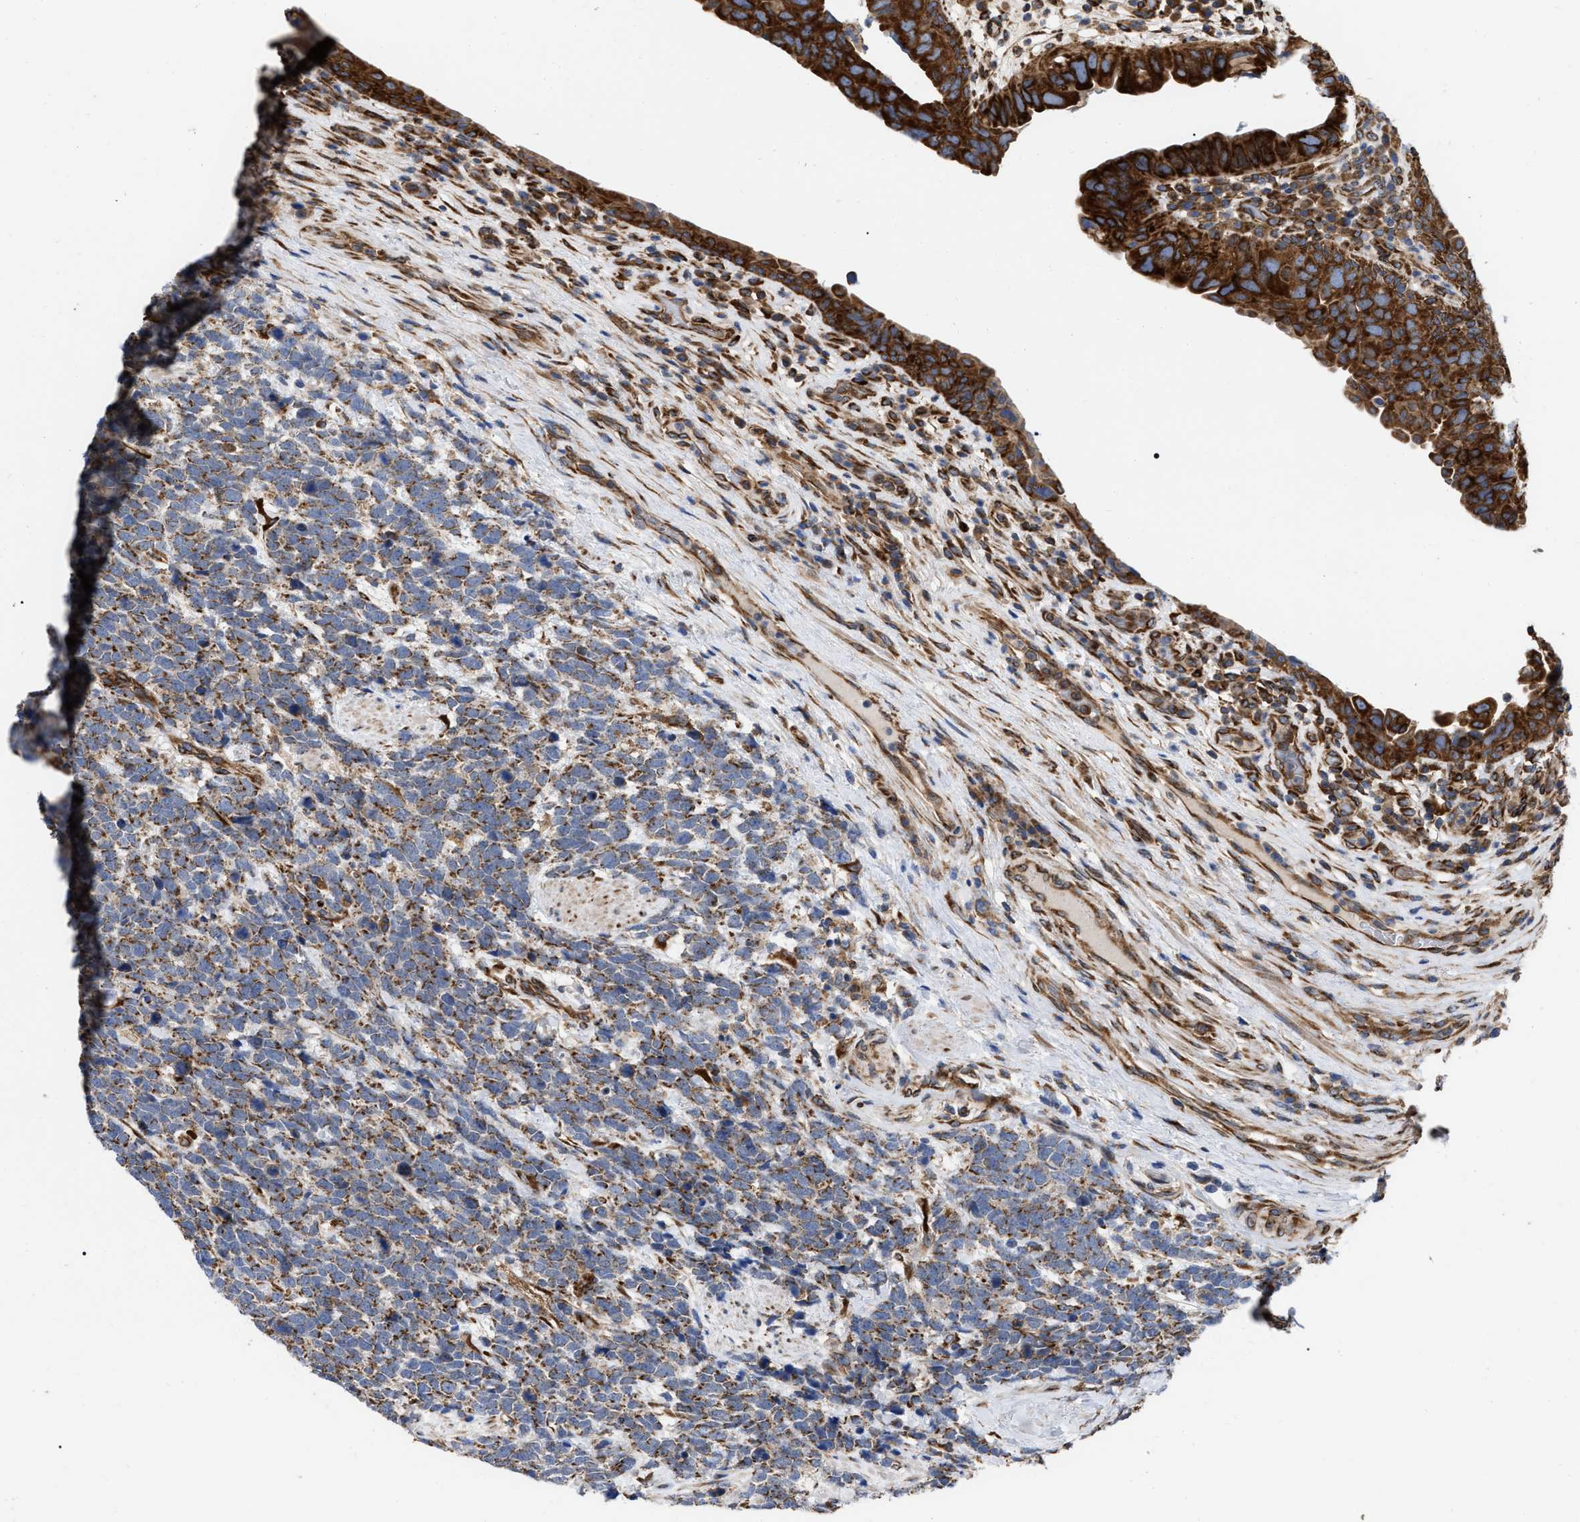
{"staining": {"intensity": "strong", "quantity": ">75%", "location": "cytoplasmic/membranous"}, "tissue": "urothelial cancer", "cell_type": "Tumor cells", "image_type": "cancer", "snomed": [{"axis": "morphology", "description": "Urothelial carcinoma, High grade"}, {"axis": "topography", "description": "Urinary bladder"}], "caption": "There is high levels of strong cytoplasmic/membranous expression in tumor cells of urothelial cancer, as demonstrated by immunohistochemical staining (brown color).", "gene": "FAM120A", "patient": {"sex": "female", "age": 82}}